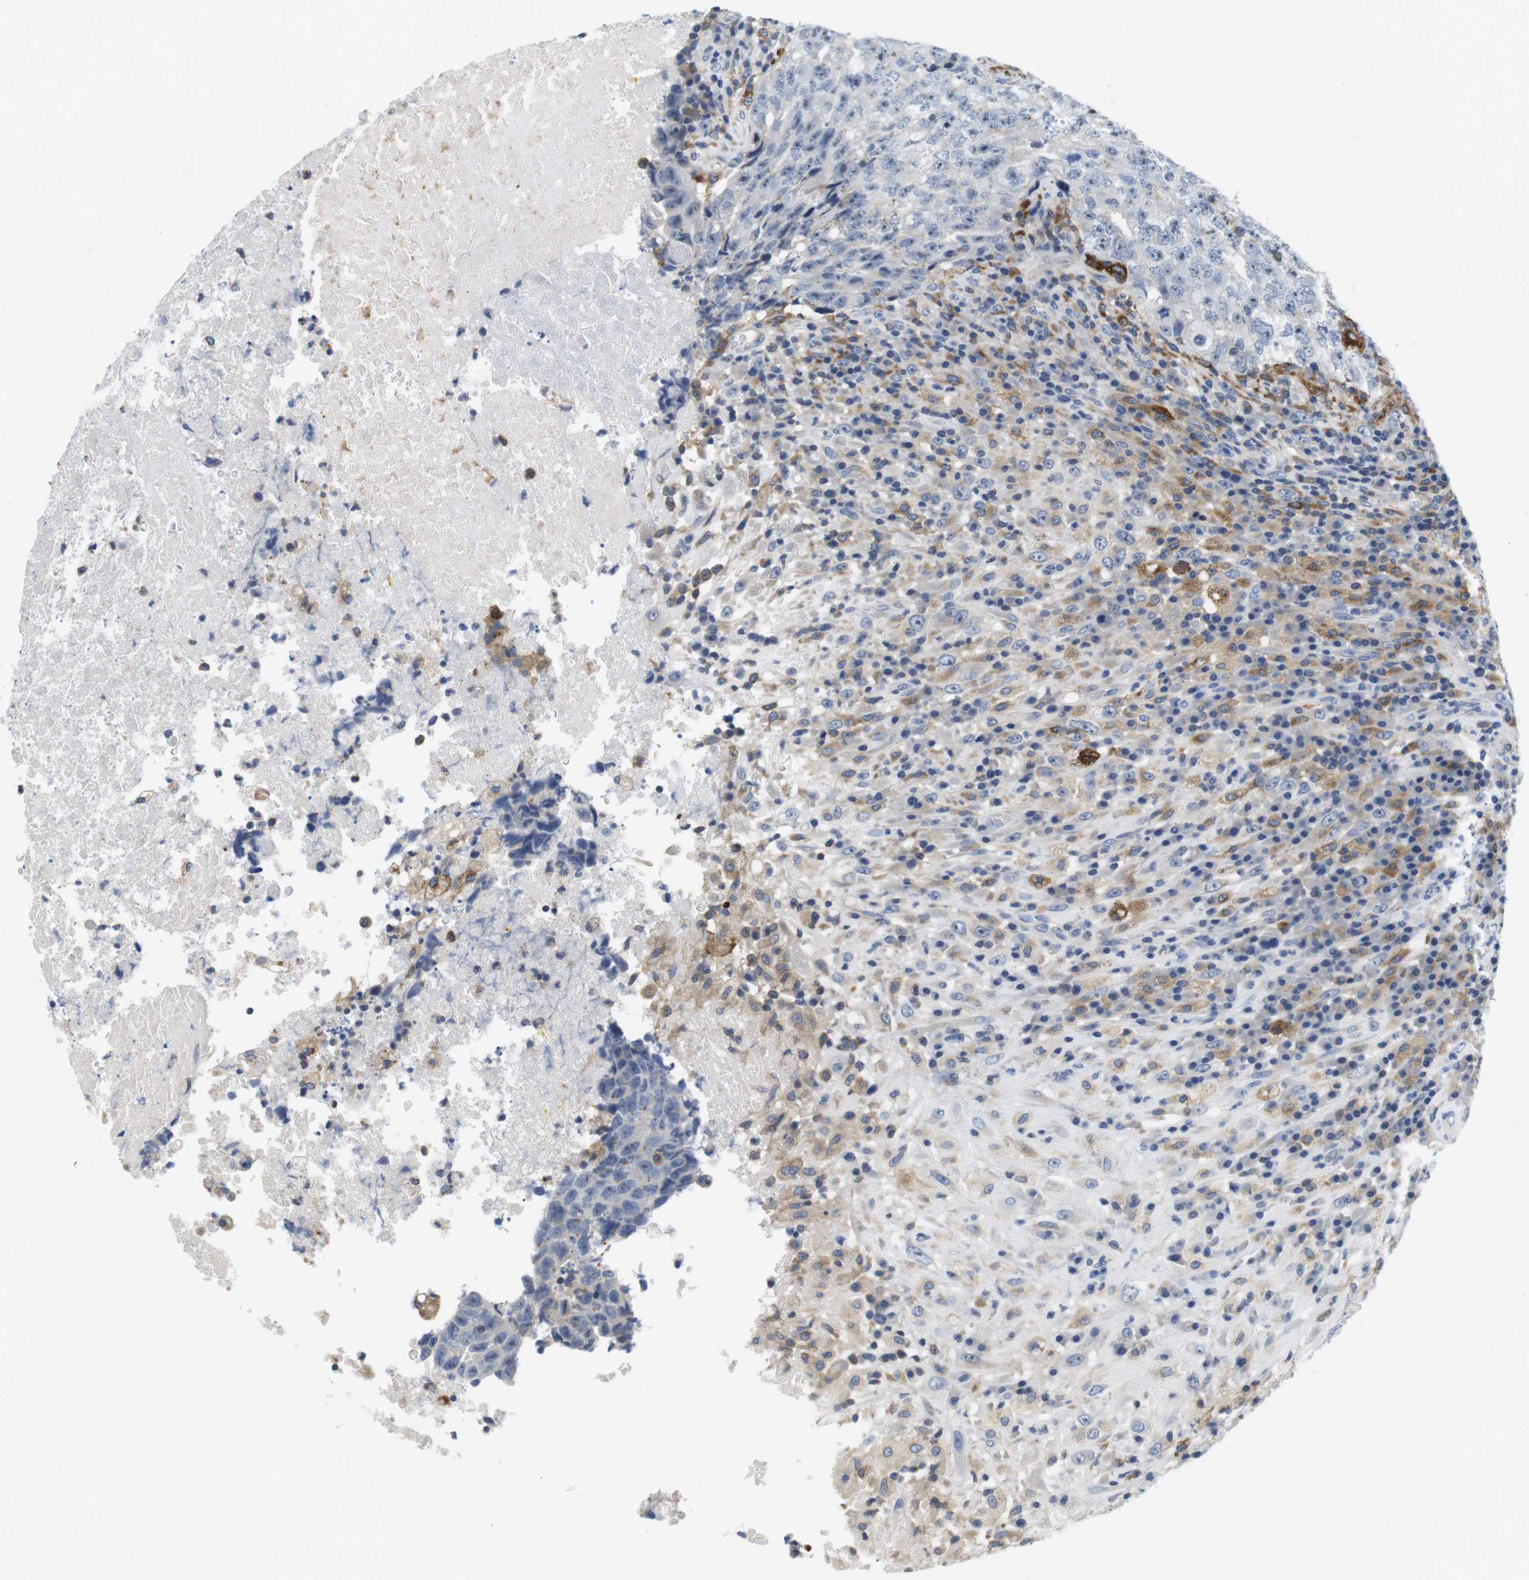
{"staining": {"intensity": "negative", "quantity": "none", "location": "none"}, "tissue": "testis cancer", "cell_type": "Tumor cells", "image_type": "cancer", "snomed": [{"axis": "morphology", "description": "Necrosis, NOS"}, {"axis": "morphology", "description": "Carcinoma, Embryonal, NOS"}, {"axis": "topography", "description": "Testis"}], "caption": "An immunohistochemistry photomicrograph of testis cancer (embryonal carcinoma) is shown. There is no staining in tumor cells of testis cancer (embryonal carcinoma).", "gene": "CNGA2", "patient": {"sex": "male", "age": 19}}